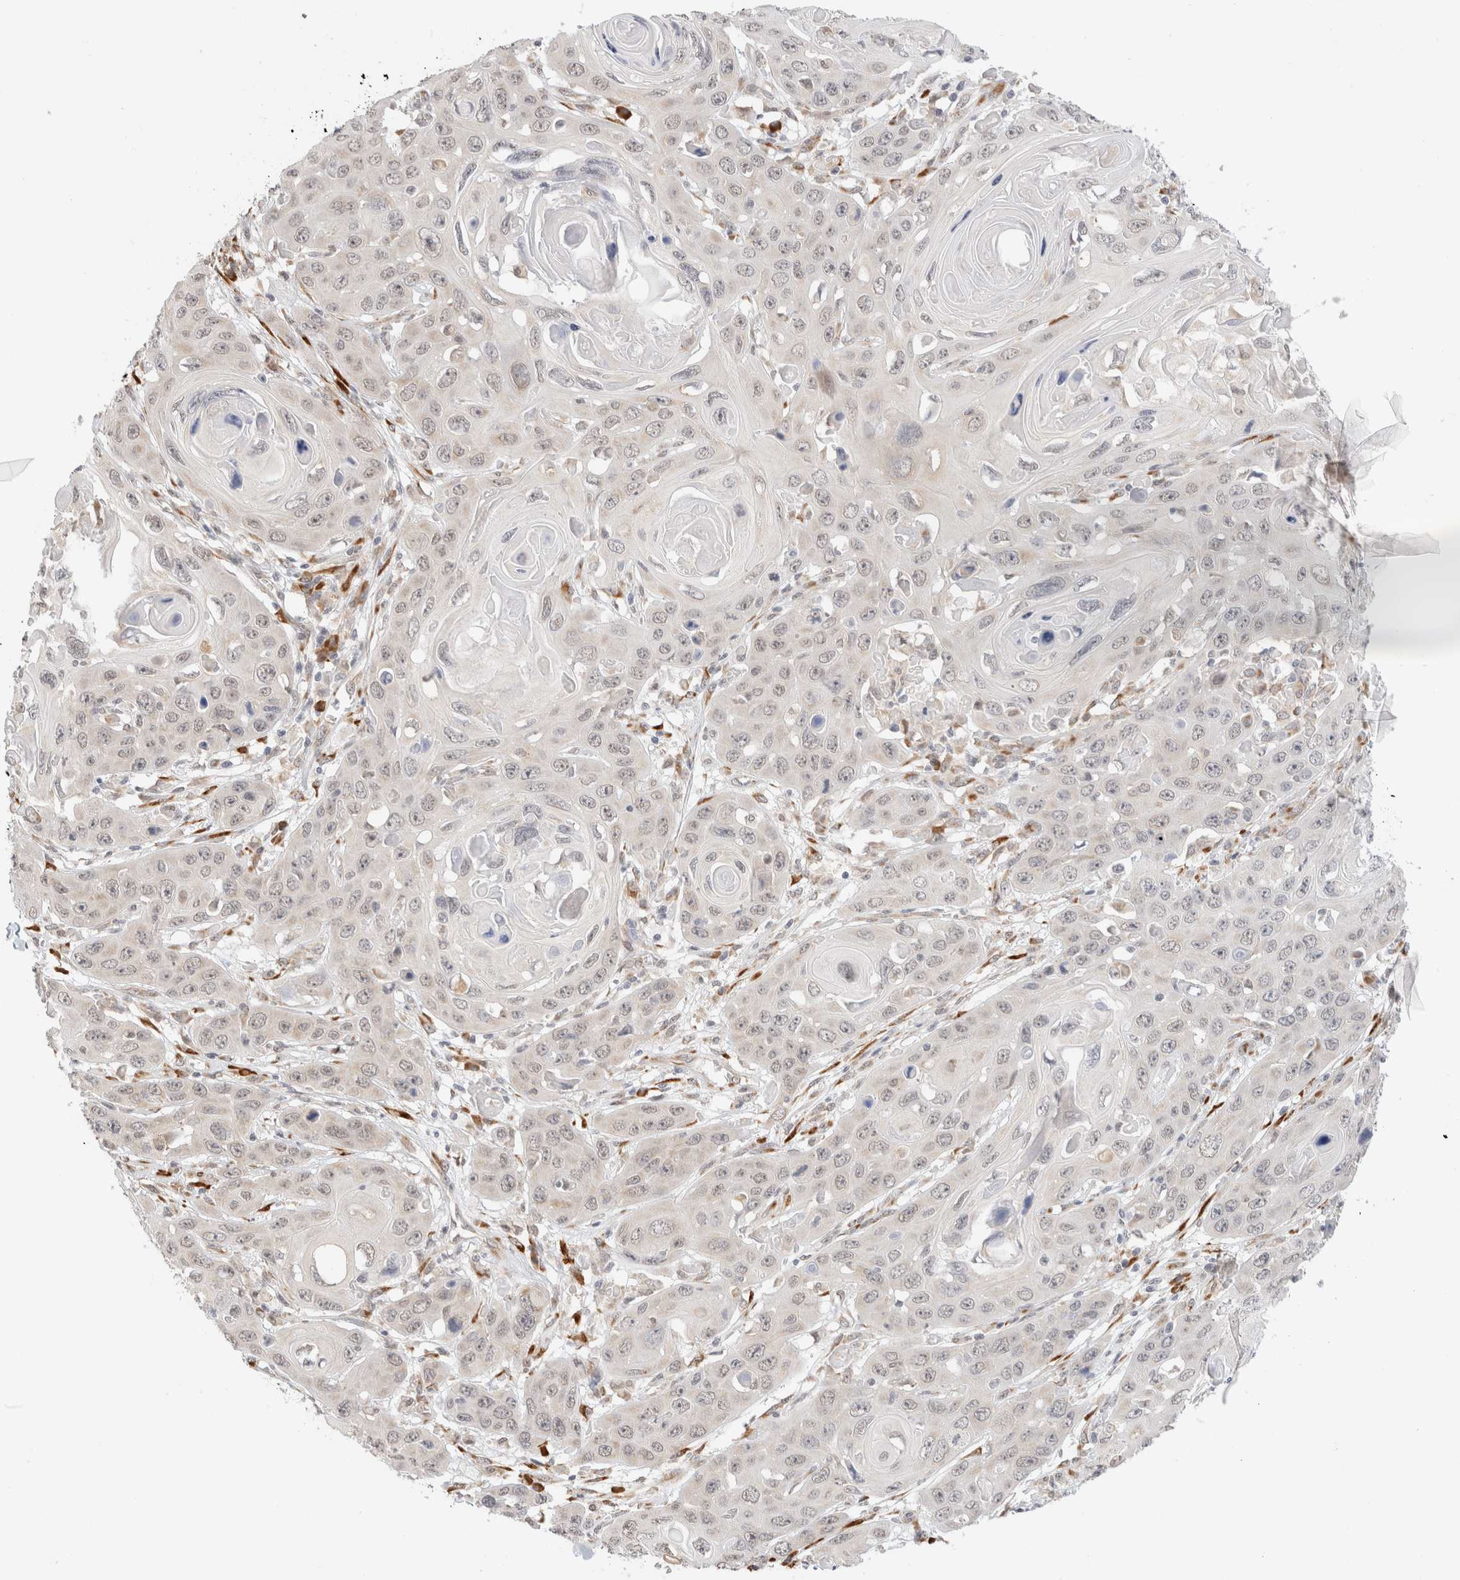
{"staining": {"intensity": "weak", "quantity": "<25%", "location": "nuclear"}, "tissue": "skin cancer", "cell_type": "Tumor cells", "image_type": "cancer", "snomed": [{"axis": "morphology", "description": "Squamous cell carcinoma, NOS"}, {"axis": "topography", "description": "Skin"}], "caption": "A histopathology image of human skin cancer is negative for staining in tumor cells.", "gene": "HDLBP", "patient": {"sex": "male", "age": 55}}